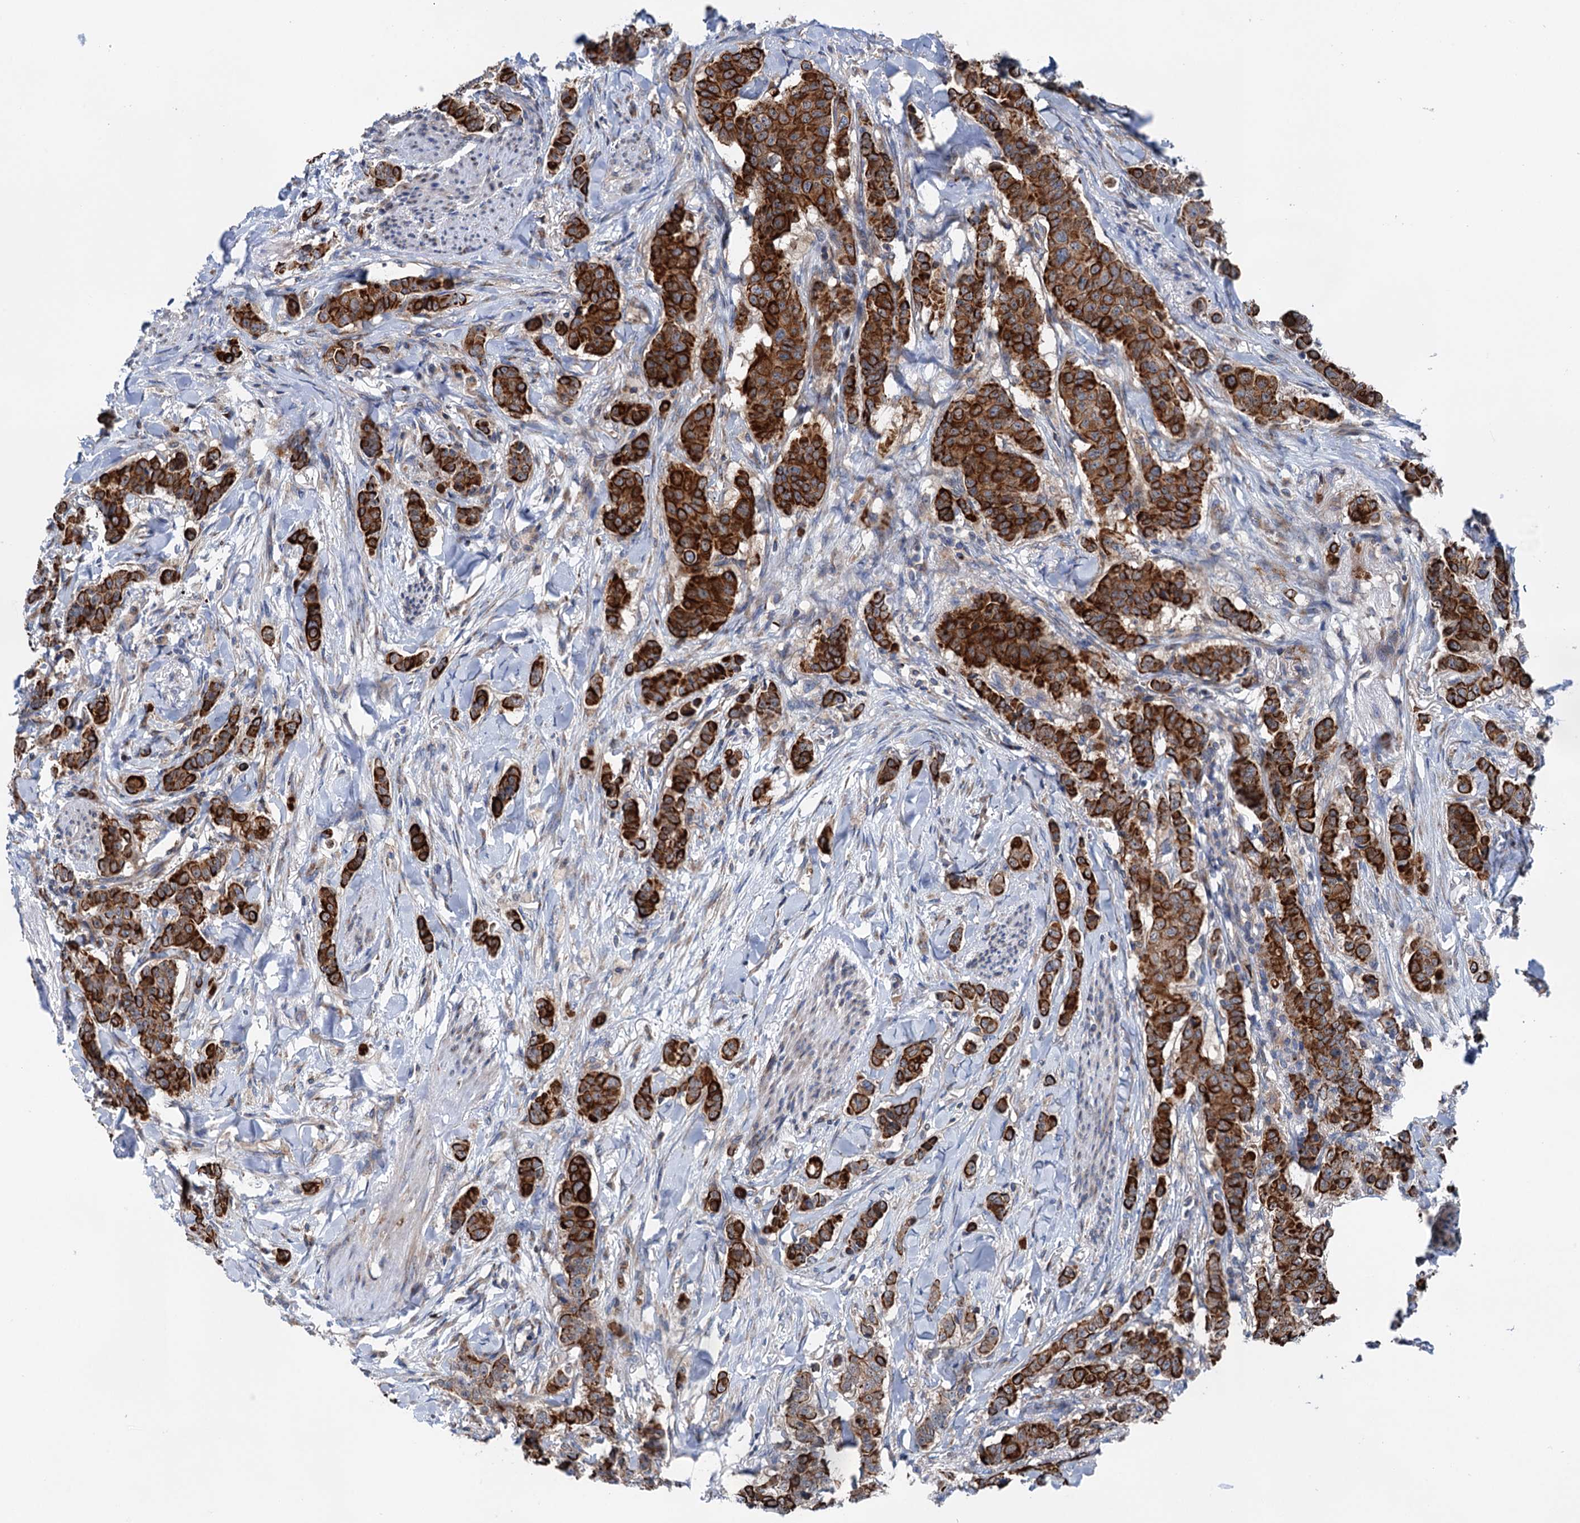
{"staining": {"intensity": "strong", "quantity": "25%-75%", "location": "cytoplasmic/membranous"}, "tissue": "breast cancer", "cell_type": "Tumor cells", "image_type": "cancer", "snomed": [{"axis": "morphology", "description": "Duct carcinoma"}, {"axis": "topography", "description": "Breast"}], "caption": "Immunohistochemical staining of breast cancer (invasive ductal carcinoma) demonstrates strong cytoplasmic/membranous protein expression in approximately 25%-75% of tumor cells.", "gene": "EIPR1", "patient": {"sex": "female", "age": 40}}